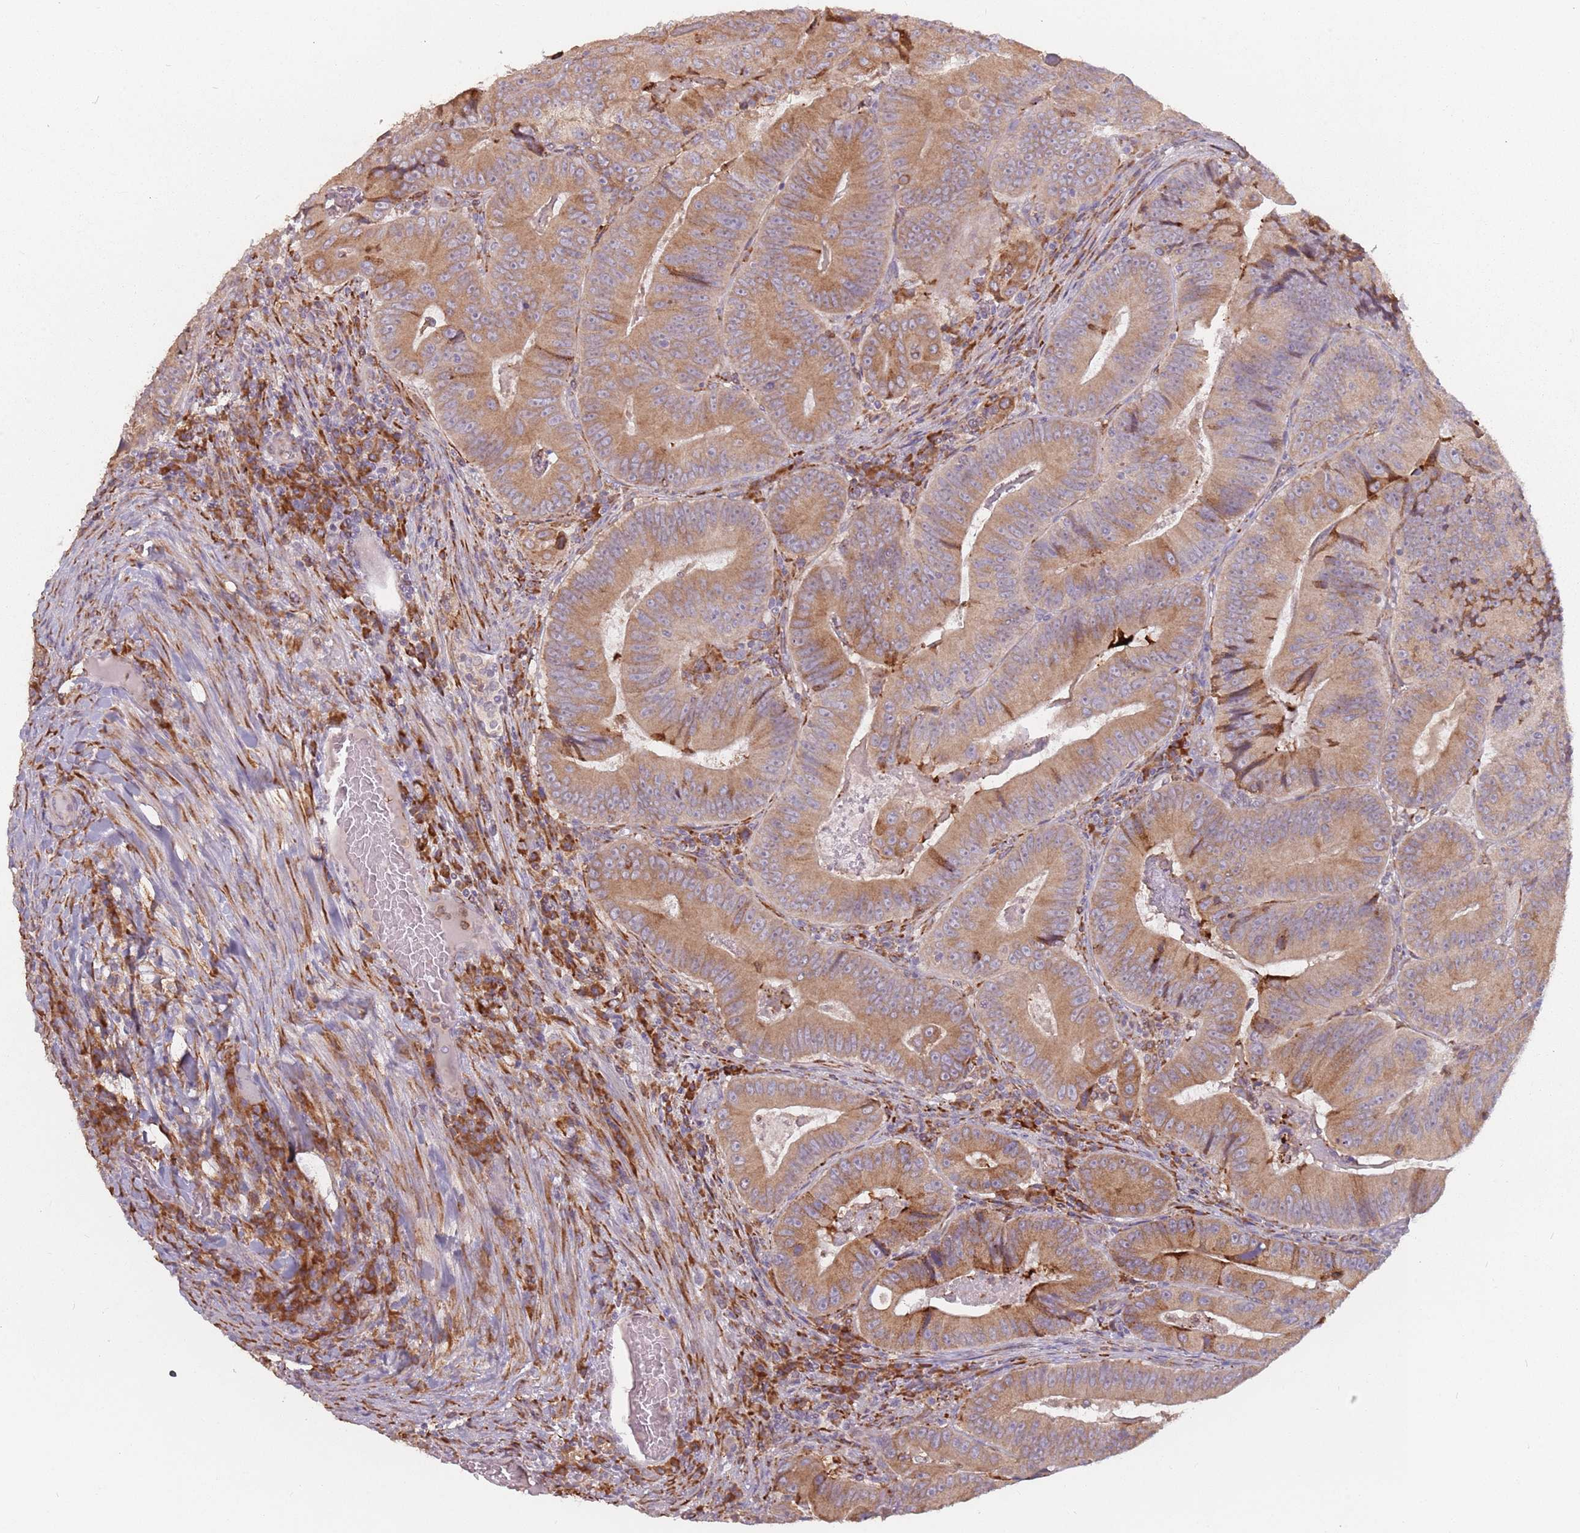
{"staining": {"intensity": "moderate", "quantity": ">75%", "location": "cytoplasmic/membranous"}, "tissue": "colorectal cancer", "cell_type": "Tumor cells", "image_type": "cancer", "snomed": [{"axis": "morphology", "description": "Adenocarcinoma, NOS"}, {"axis": "topography", "description": "Colon"}], "caption": "Protein staining demonstrates moderate cytoplasmic/membranous staining in about >75% of tumor cells in adenocarcinoma (colorectal).", "gene": "RPS9", "patient": {"sex": "female", "age": 86}}